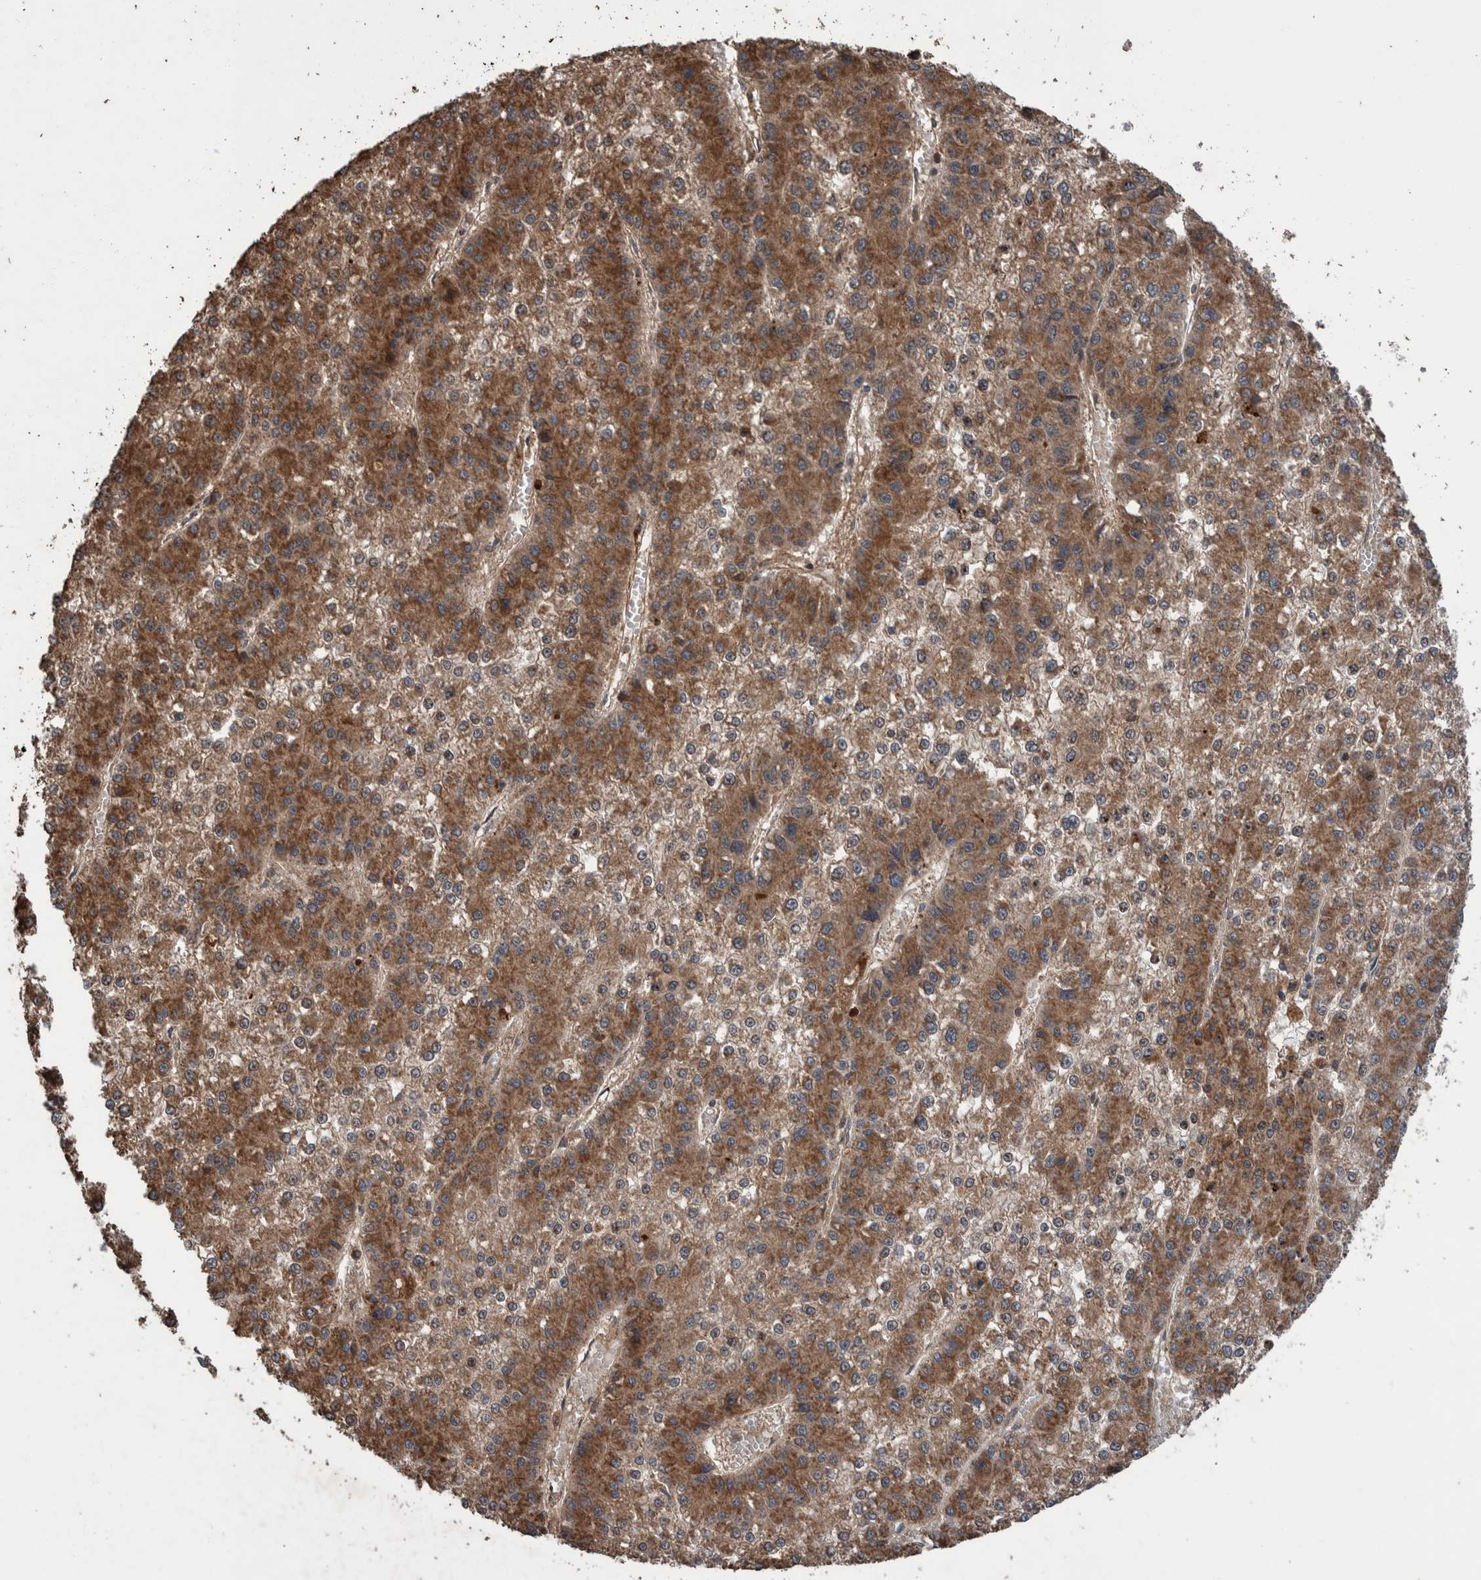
{"staining": {"intensity": "moderate", "quantity": ">75%", "location": "cytoplasmic/membranous"}, "tissue": "liver cancer", "cell_type": "Tumor cells", "image_type": "cancer", "snomed": [{"axis": "morphology", "description": "Carcinoma, Hepatocellular, NOS"}, {"axis": "topography", "description": "Liver"}], "caption": "Moderate cytoplasmic/membranous expression for a protein is appreciated in approximately >75% of tumor cells of hepatocellular carcinoma (liver) using IHC.", "gene": "TRIM16", "patient": {"sex": "female", "age": 73}}